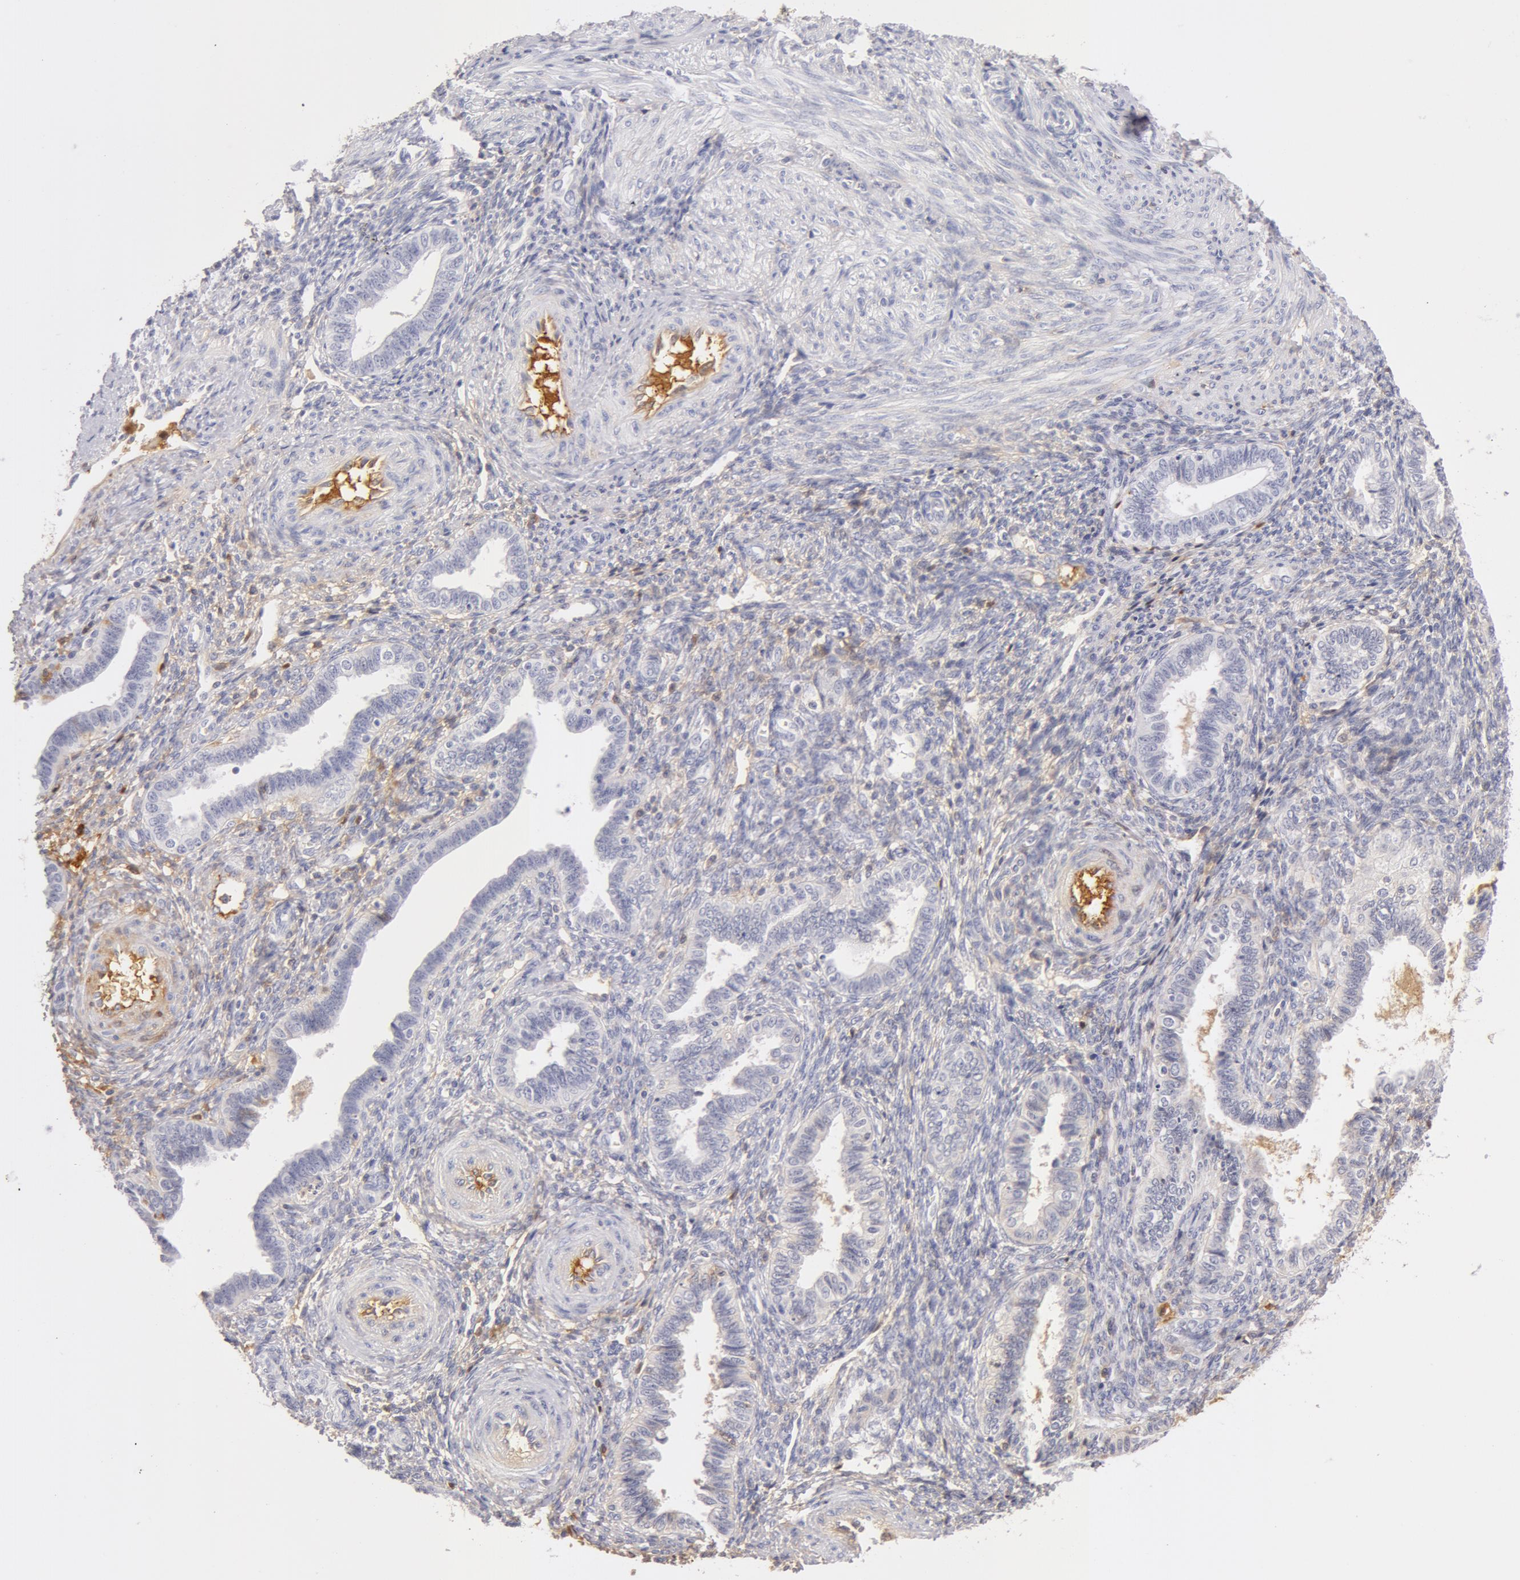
{"staining": {"intensity": "weak", "quantity": "<25%", "location": "cytoplasmic/membranous"}, "tissue": "endometrium", "cell_type": "Cells in endometrial stroma", "image_type": "normal", "snomed": [{"axis": "morphology", "description": "Normal tissue, NOS"}, {"axis": "topography", "description": "Endometrium"}], "caption": "Immunohistochemical staining of benign human endometrium demonstrates no significant expression in cells in endometrial stroma.", "gene": "AHSG", "patient": {"sex": "female", "age": 36}}